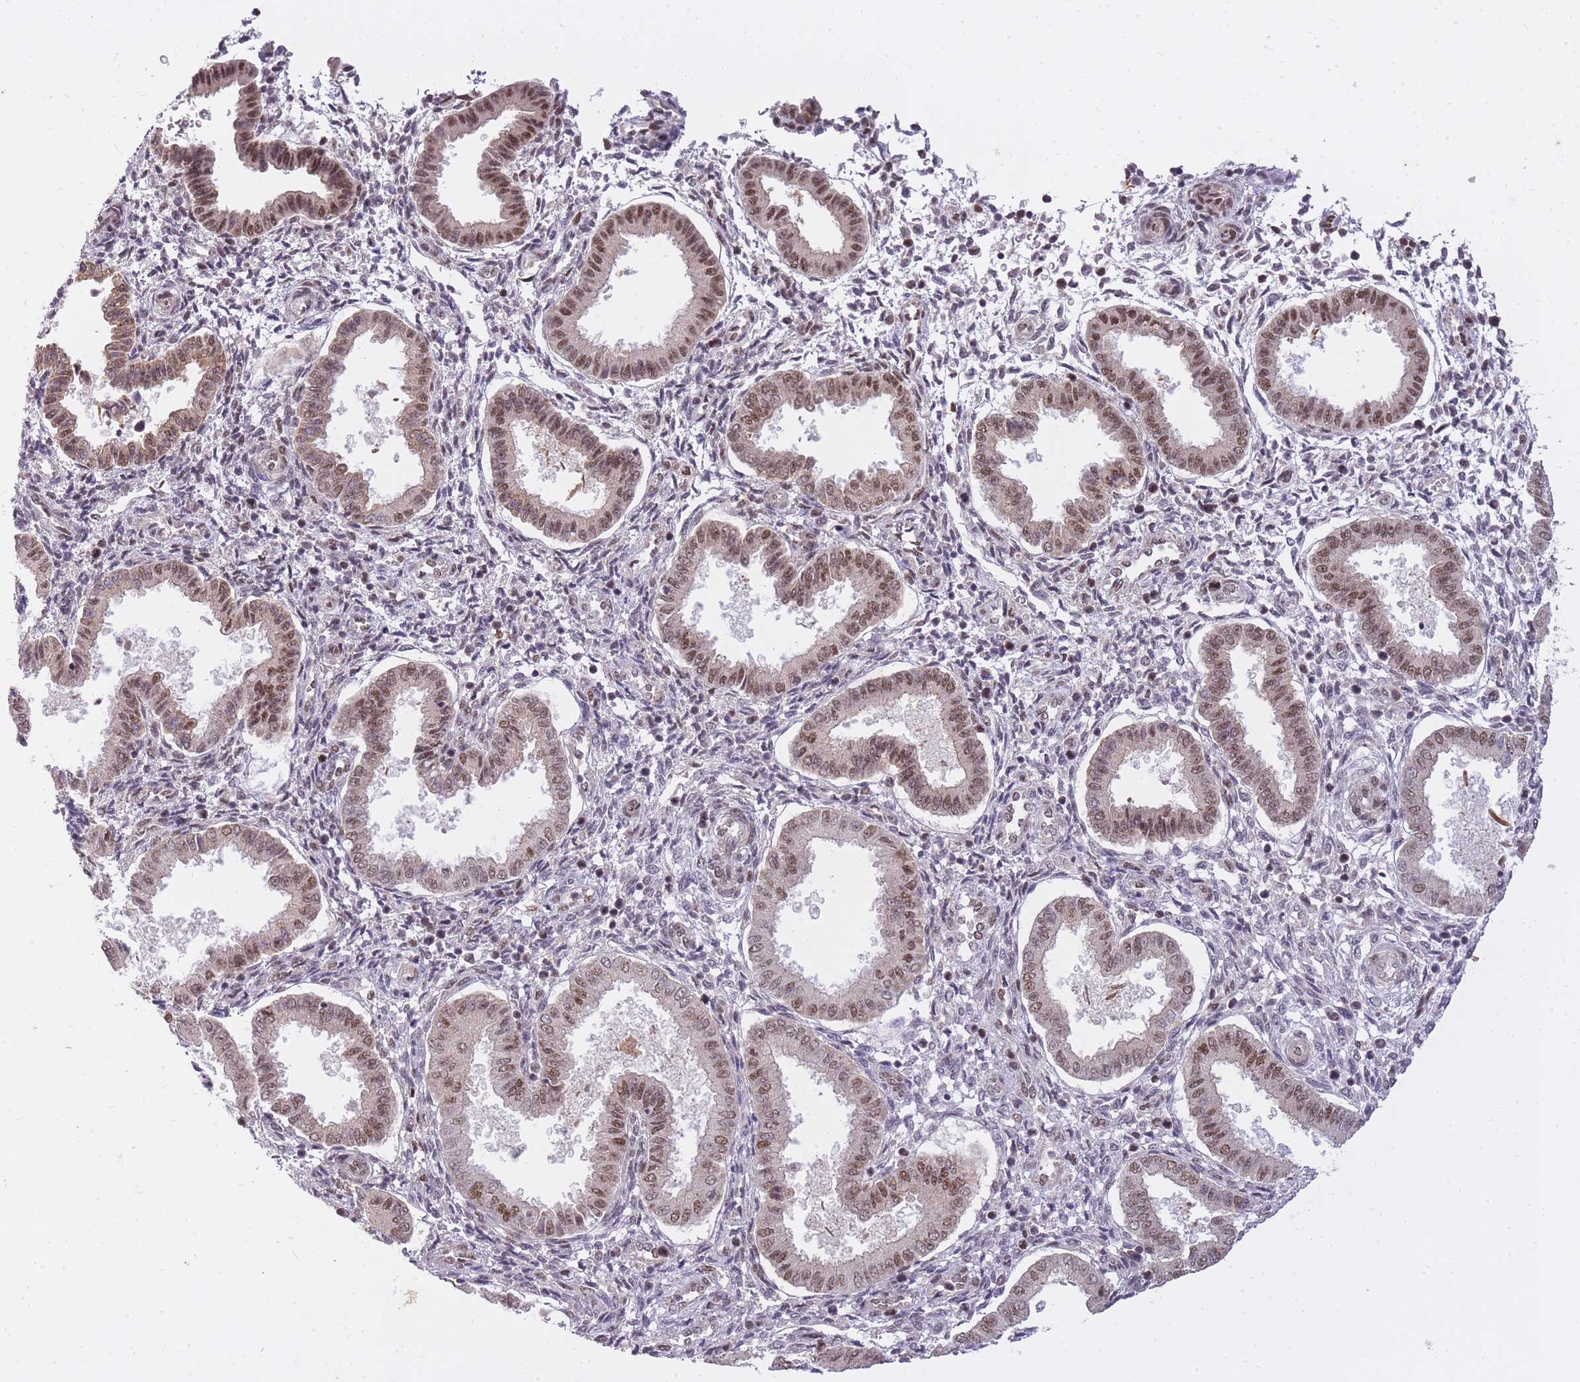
{"staining": {"intensity": "weak", "quantity": "25%-75%", "location": "nuclear"}, "tissue": "endometrium", "cell_type": "Cells in endometrial stroma", "image_type": "normal", "snomed": [{"axis": "morphology", "description": "Normal tissue, NOS"}, {"axis": "topography", "description": "Endometrium"}], "caption": "Weak nuclear positivity for a protein is seen in approximately 25%-75% of cells in endometrial stroma of benign endometrium using IHC.", "gene": "TIGD1", "patient": {"sex": "female", "age": 24}}